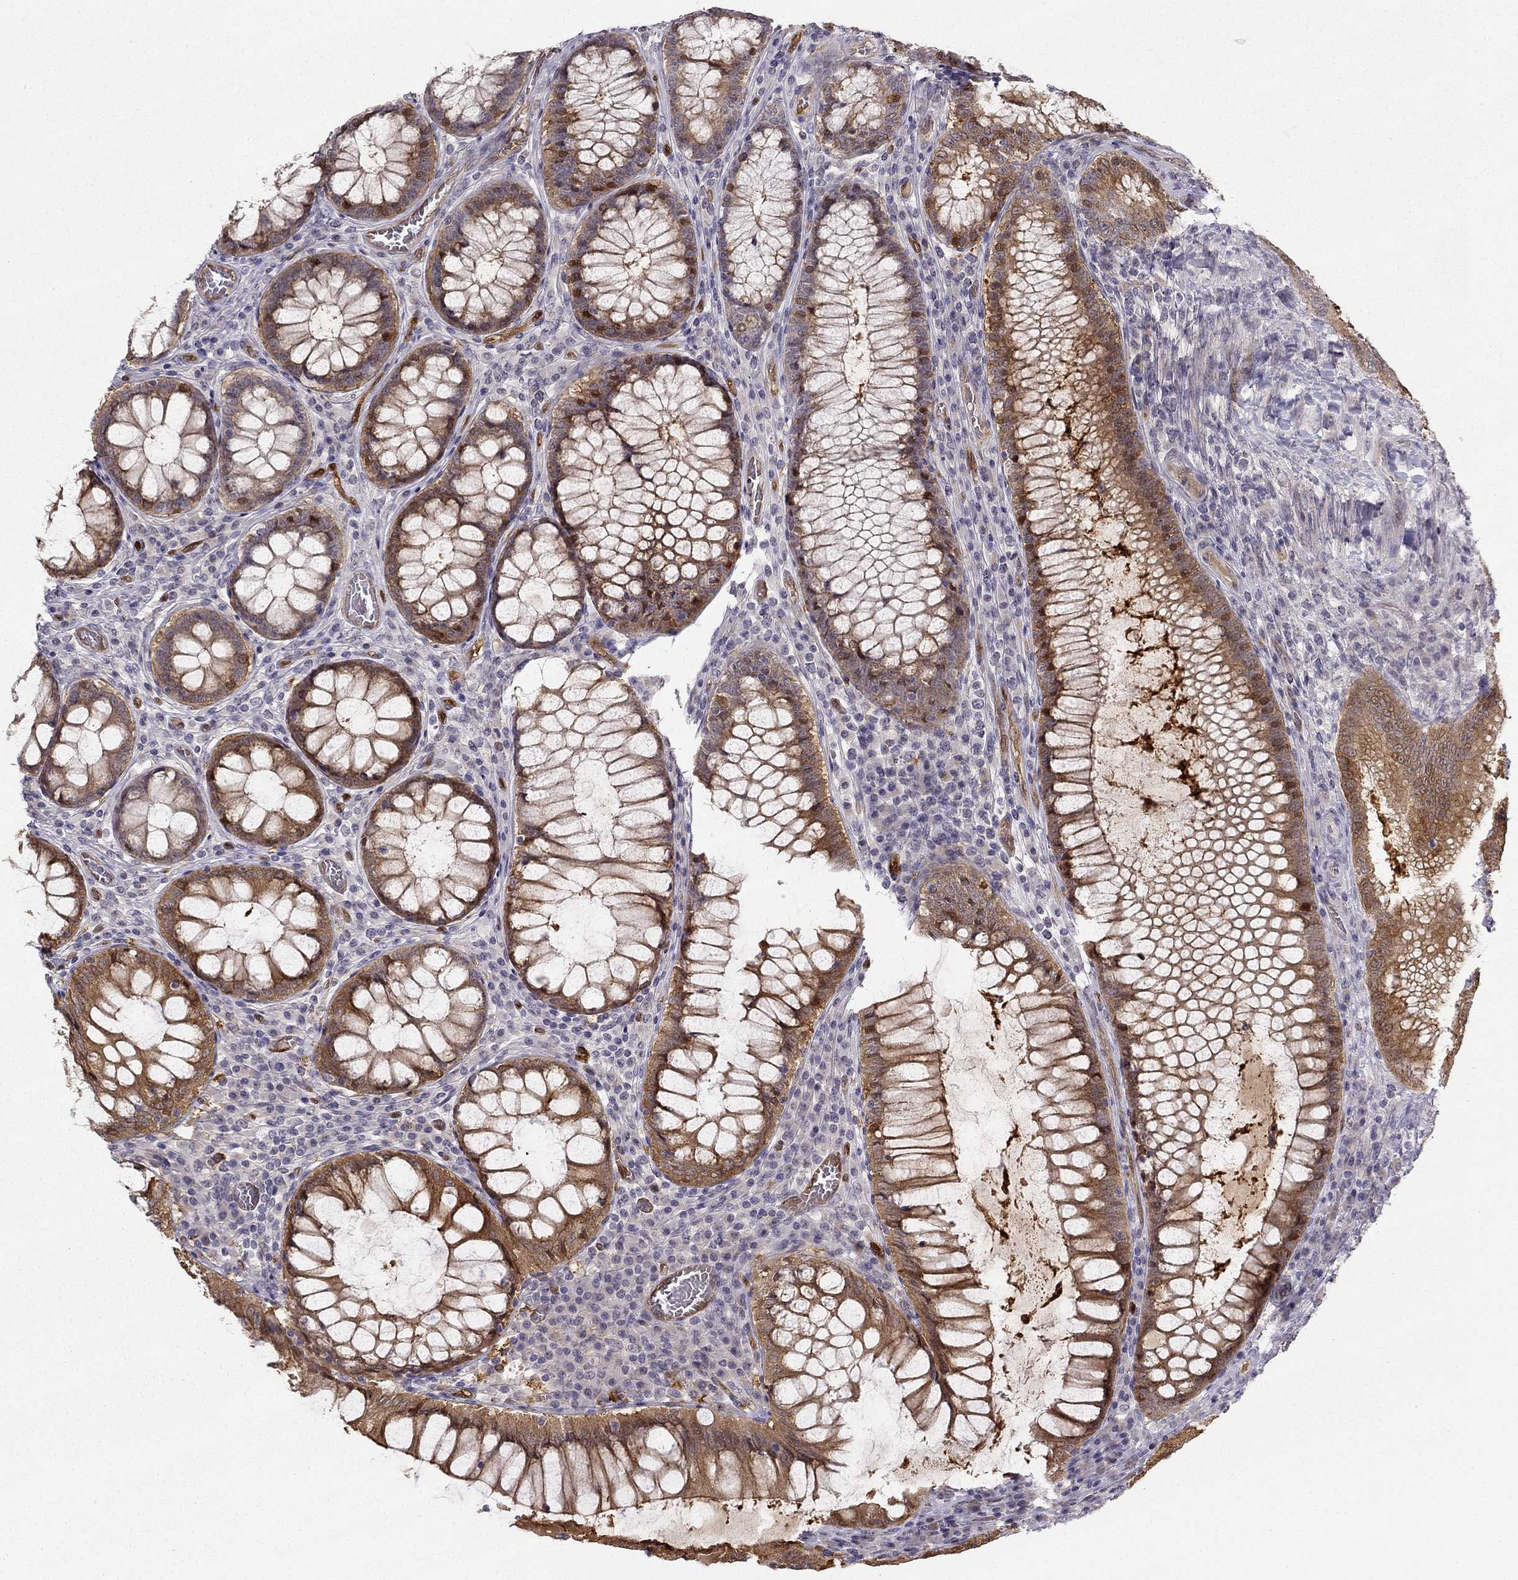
{"staining": {"intensity": "strong", "quantity": "25%-75%", "location": "cytoplasmic/membranous"}, "tissue": "colorectal cancer", "cell_type": "Tumor cells", "image_type": "cancer", "snomed": [{"axis": "morphology", "description": "Adenocarcinoma, NOS"}, {"axis": "topography", "description": "Colon"}], "caption": "Colorectal cancer (adenocarcinoma) stained for a protein demonstrates strong cytoplasmic/membranous positivity in tumor cells.", "gene": "NQO1", "patient": {"sex": "female", "age": 86}}